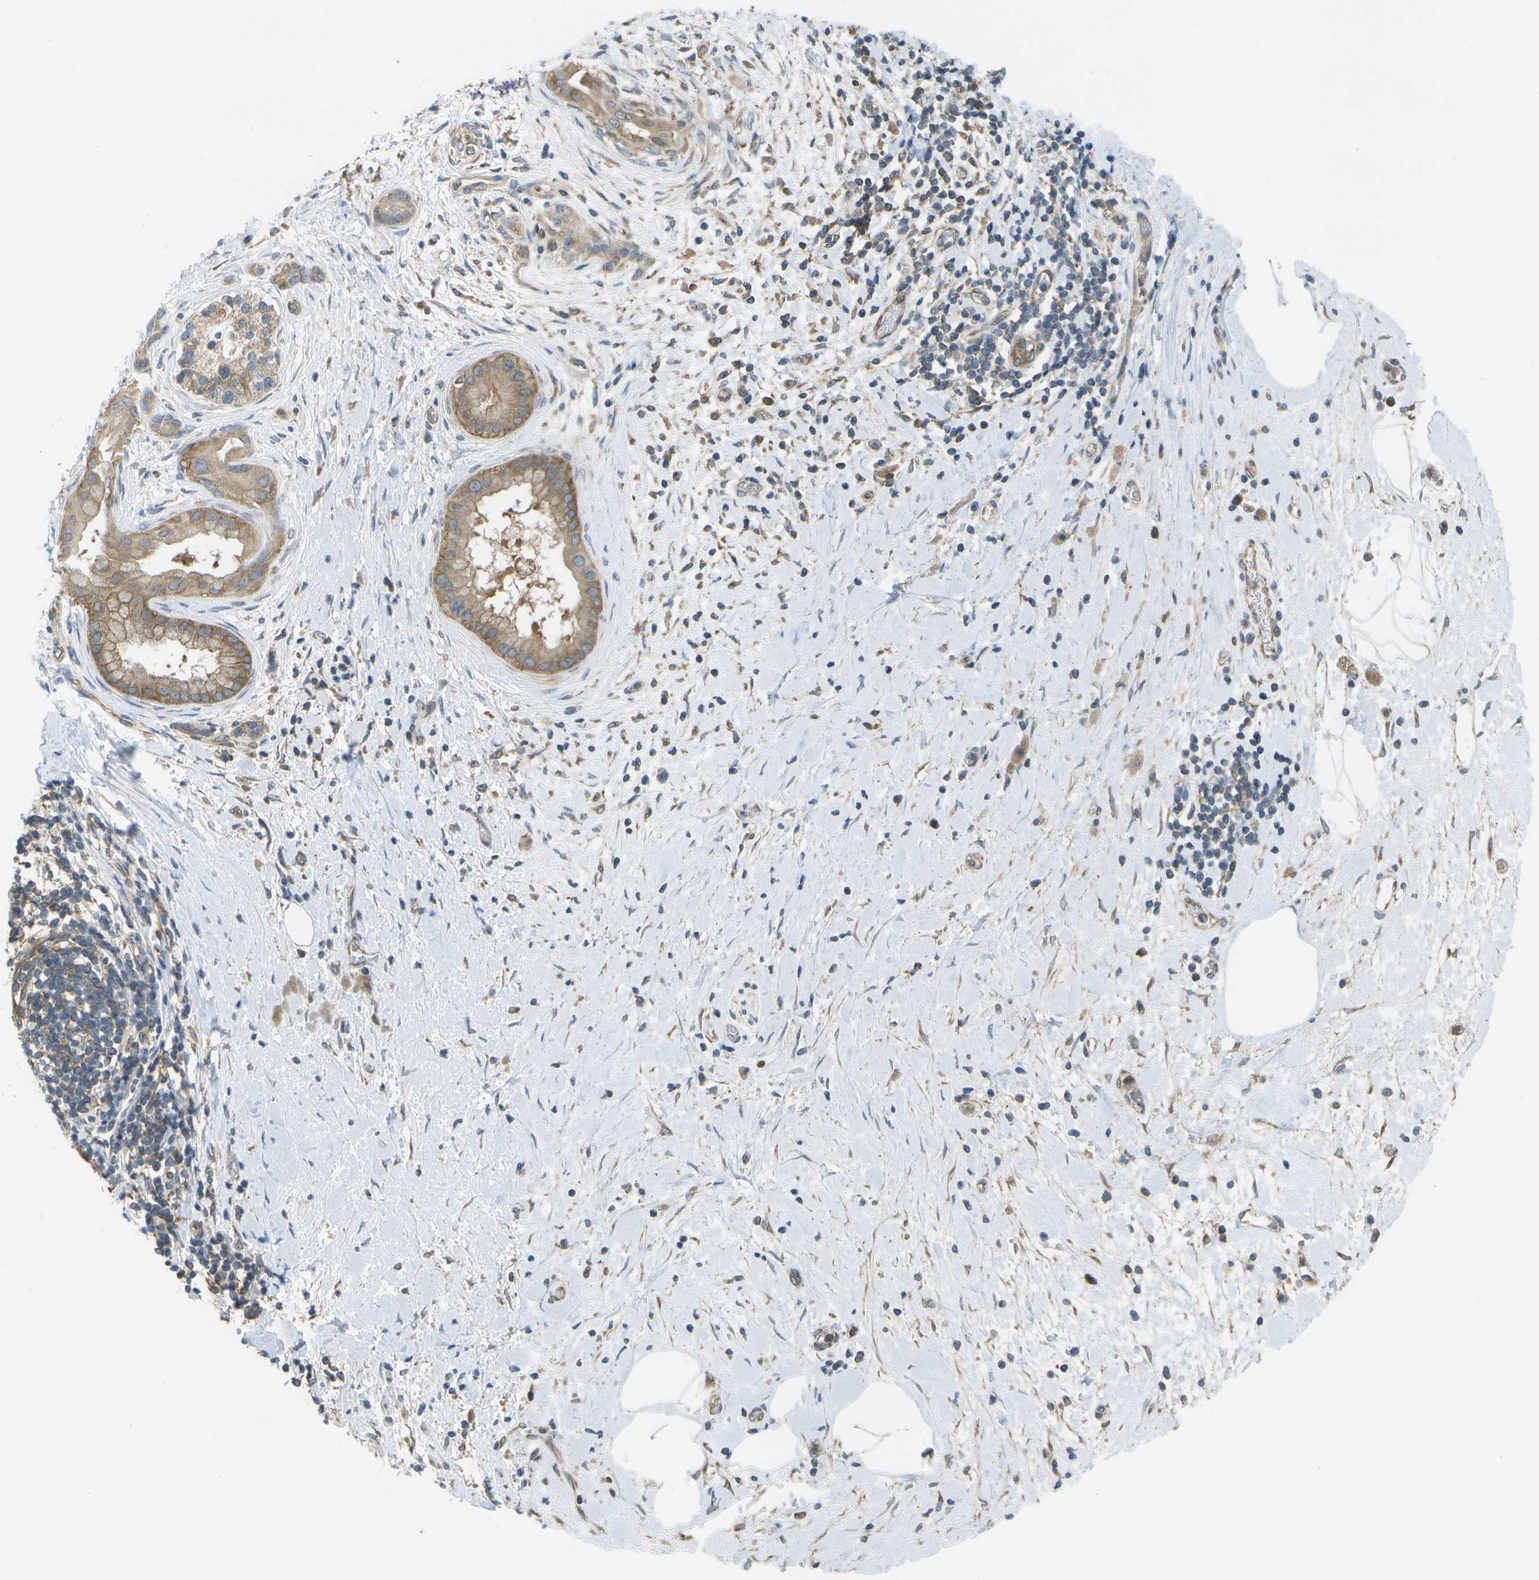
{"staining": {"intensity": "moderate", "quantity": ">75%", "location": "cytoplasmic/membranous"}, "tissue": "pancreatic cancer", "cell_type": "Tumor cells", "image_type": "cancer", "snomed": [{"axis": "morphology", "description": "Adenocarcinoma, NOS"}, {"axis": "topography", "description": "Pancreas"}], "caption": "Pancreatic cancer was stained to show a protein in brown. There is medium levels of moderate cytoplasmic/membranous staining in approximately >75% of tumor cells.", "gene": "DPM3", "patient": {"sex": "male", "age": 55}}